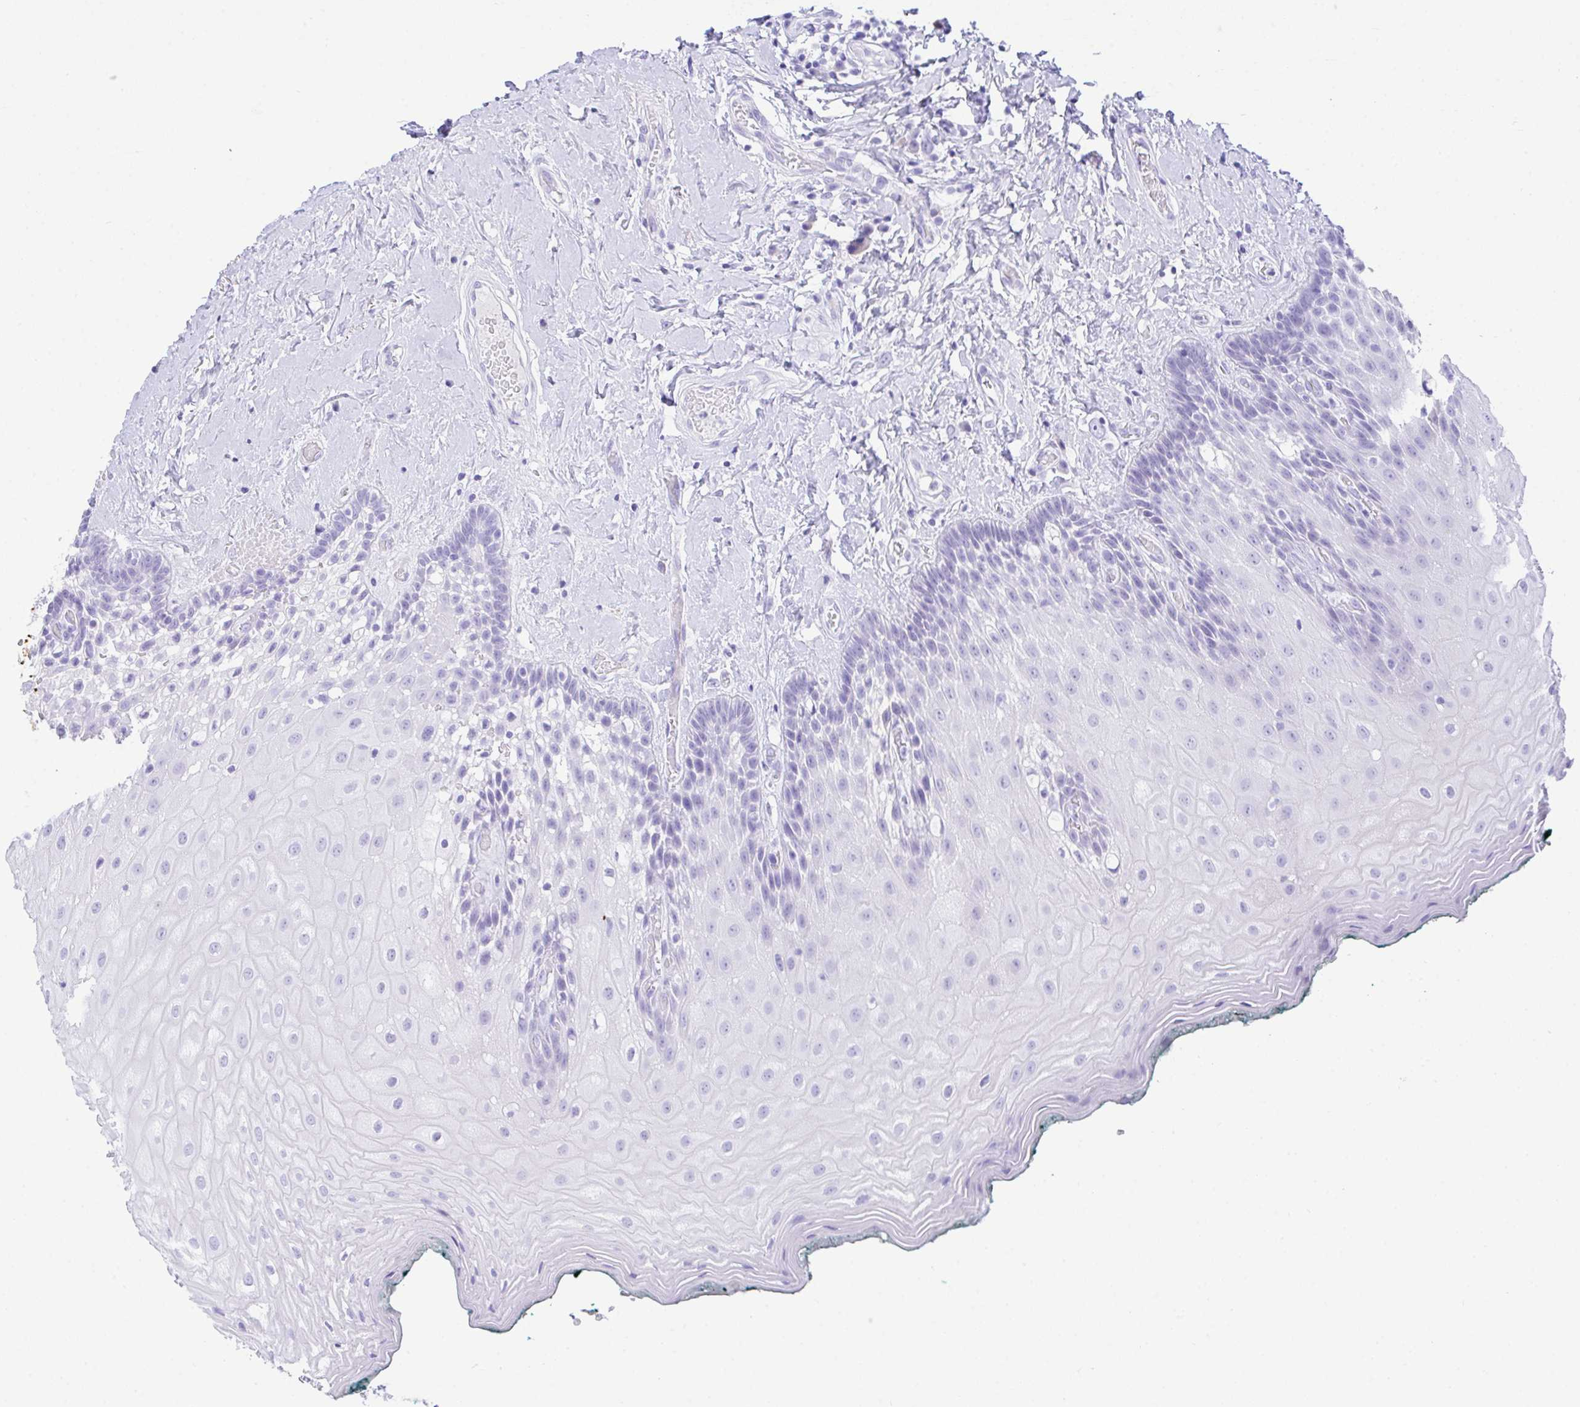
{"staining": {"intensity": "negative", "quantity": "none", "location": "none"}, "tissue": "oral mucosa", "cell_type": "Squamous epithelial cells", "image_type": "normal", "snomed": [{"axis": "morphology", "description": "Normal tissue, NOS"}, {"axis": "morphology", "description": "Squamous cell carcinoma, NOS"}, {"axis": "topography", "description": "Oral tissue"}, {"axis": "topography", "description": "Head-Neck"}], "caption": "Micrograph shows no significant protein staining in squamous epithelial cells of benign oral mucosa.", "gene": "AKR1D1", "patient": {"sex": "male", "age": 64}}